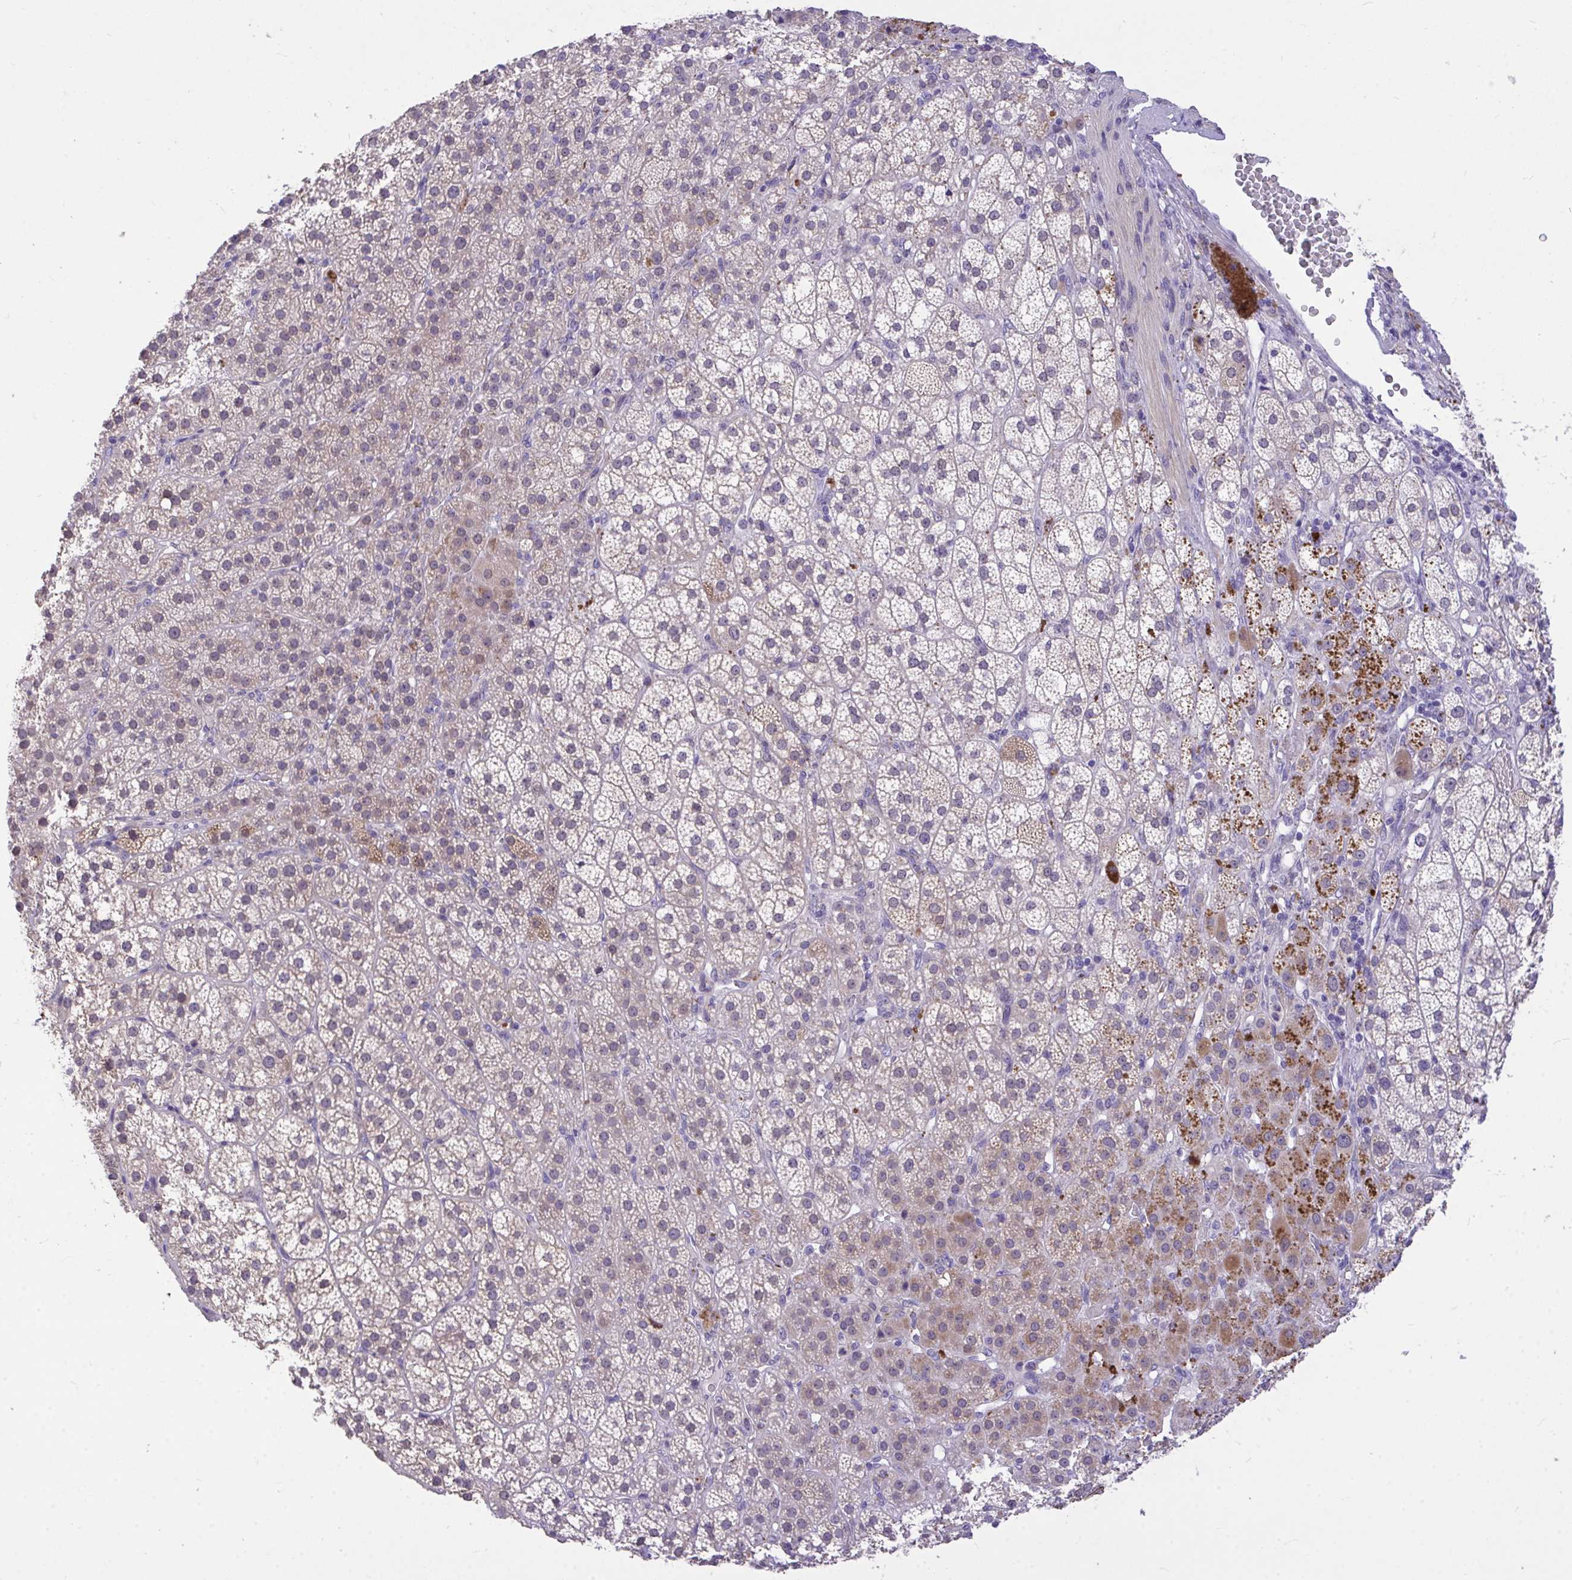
{"staining": {"intensity": "moderate", "quantity": "25%-75%", "location": "cytoplasmic/membranous"}, "tissue": "adrenal gland", "cell_type": "Glandular cells", "image_type": "normal", "snomed": [{"axis": "morphology", "description": "Normal tissue, NOS"}, {"axis": "topography", "description": "Adrenal gland"}], "caption": "Immunohistochemical staining of benign adrenal gland reveals 25%-75% levels of moderate cytoplasmic/membranous protein positivity in approximately 25%-75% of glandular cells. (Brightfield microscopy of DAB IHC at high magnification).", "gene": "MPC2", "patient": {"sex": "female", "age": 60}}